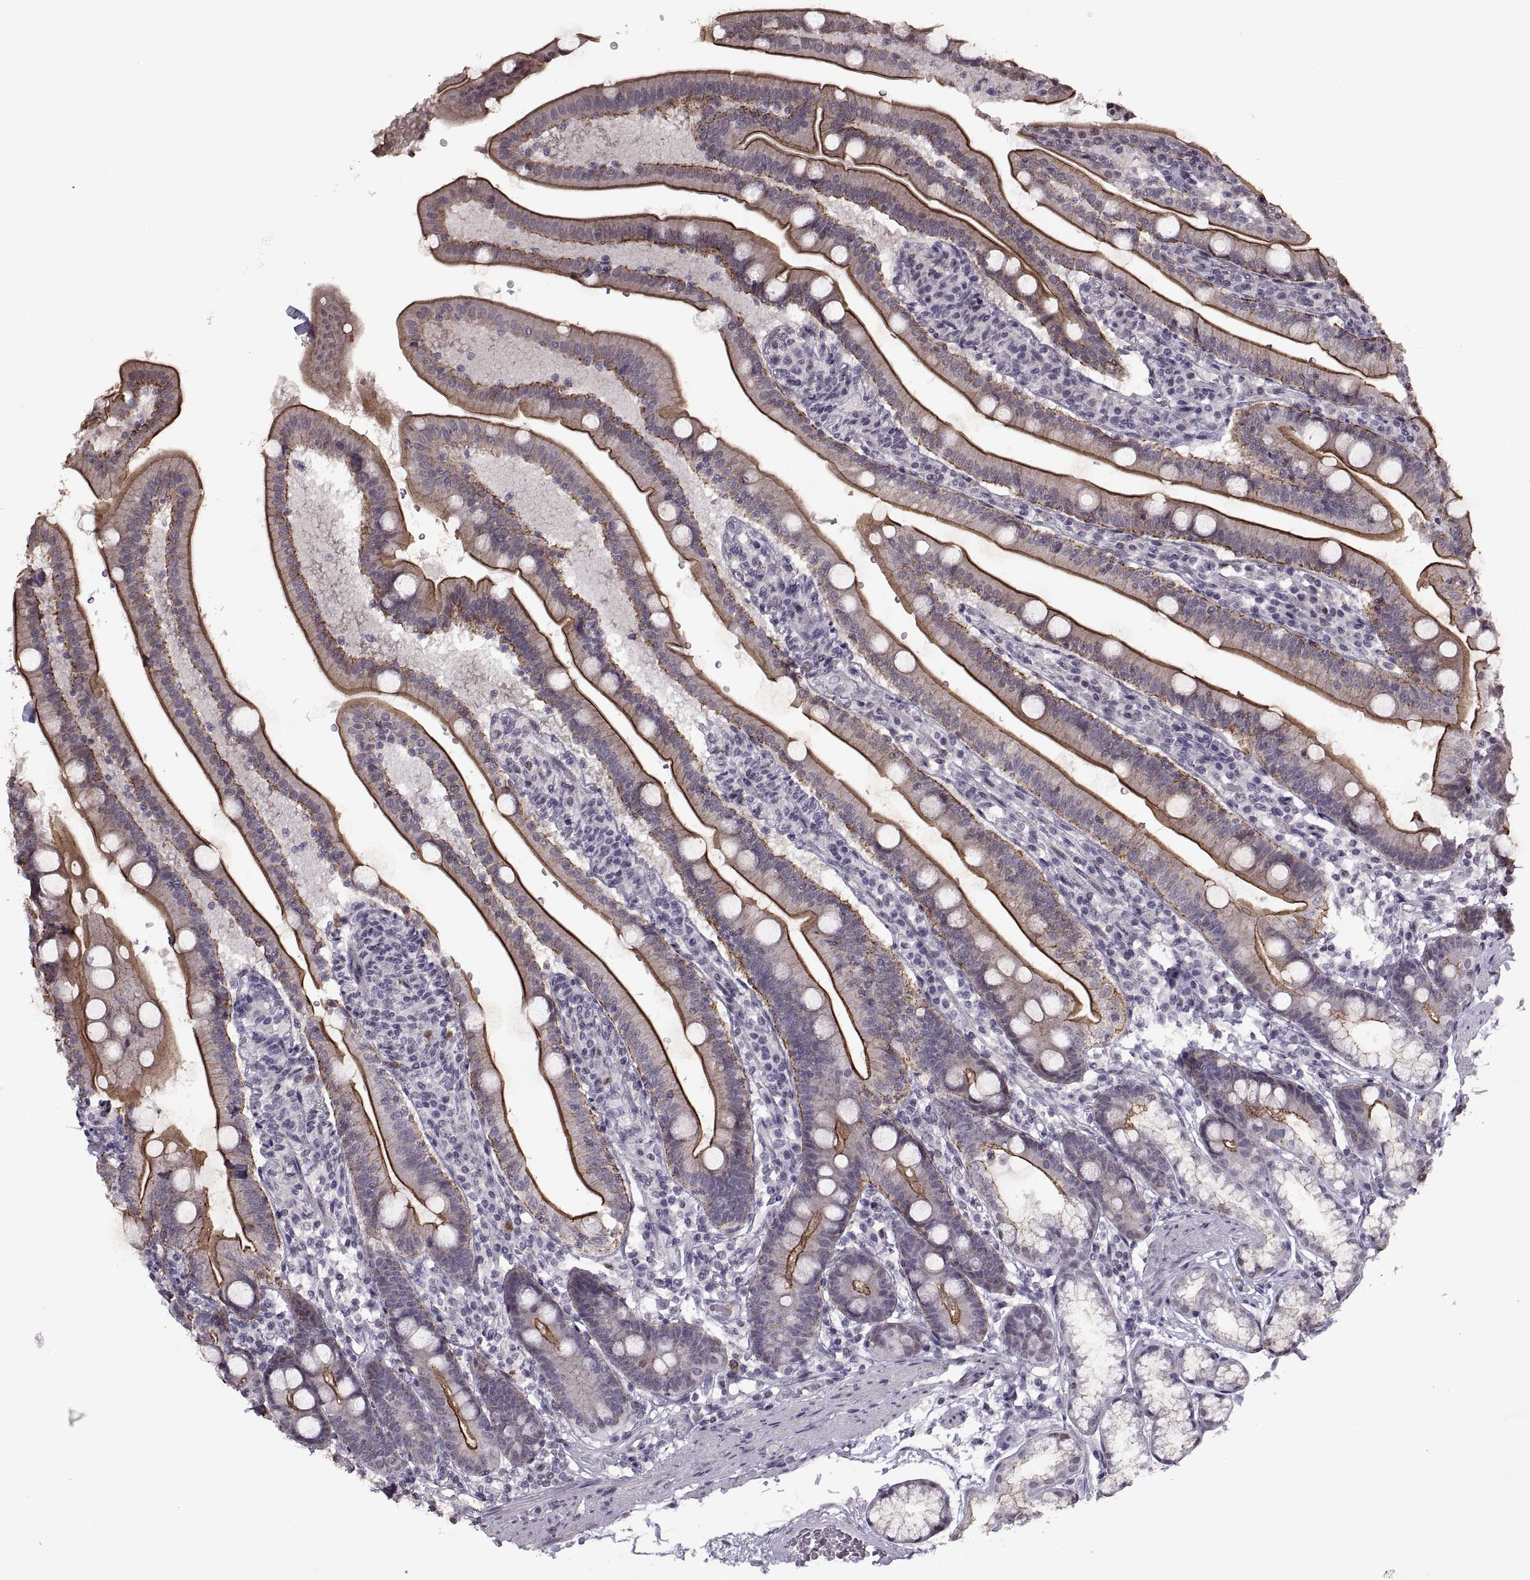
{"staining": {"intensity": "strong", "quantity": "25%-75%", "location": "cytoplasmic/membranous"}, "tissue": "duodenum", "cell_type": "Glandular cells", "image_type": "normal", "snomed": [{"axis": "morphology", "description": "Normal tissue, NOS"}, {"axis": "topography", "description": "Duodenum"}], "caption": "Immunohistochemical staining of benign duodenum demonstrates high levels of strong cytoplasmic/membranous staining in about 25%-75% of glandular cells. Immunohistochemistry (ihc) stains the protein of interest in brown and the nuclei are stained blue.", "gene": "PALS1", "patient": {"sex": "female", "age": 67}}